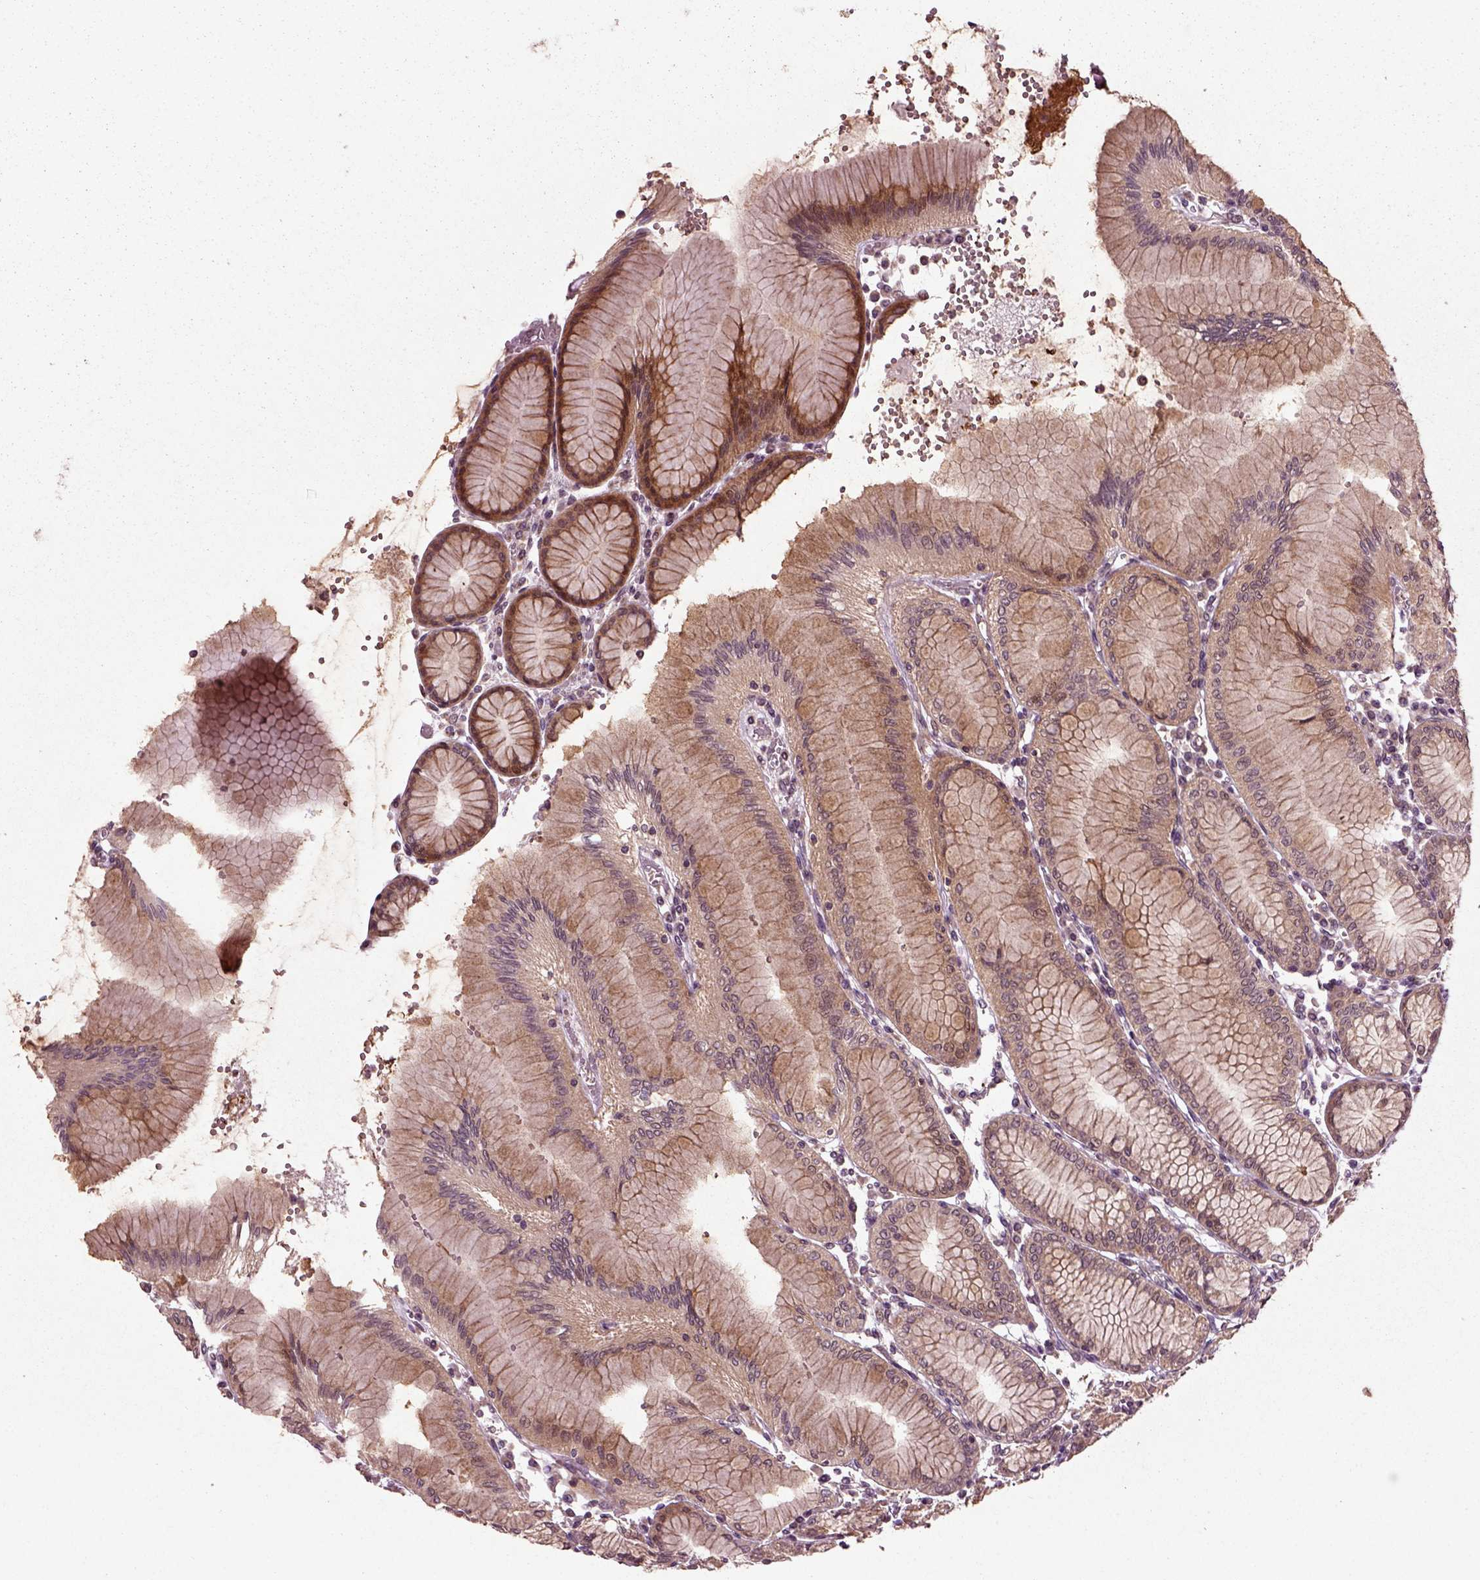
{"staining": {"intensity": "moderate", "quantity": ">75%", "location": "cytoplasmic/membranous"}, "tissue": "stomach", "cell_type": "Glandular cells", "image_type": "normal", "snomed": [{"axis": "morphology", "description": "Normal tissue, NOS"}, {"axis": "topography", "description": "Skeletal muscle"}, {"axis": "topography", "description": "Stomach"}], "caption": "Immunohistochemistry (IHC) (DAB) staining of unremarkable human stomach reveals moderate cytoplasmic/membranous protein positivity in about >75% of glandular cells.", "gene": "PLCD3", "patient": {"sex": "female", "age": 57}}